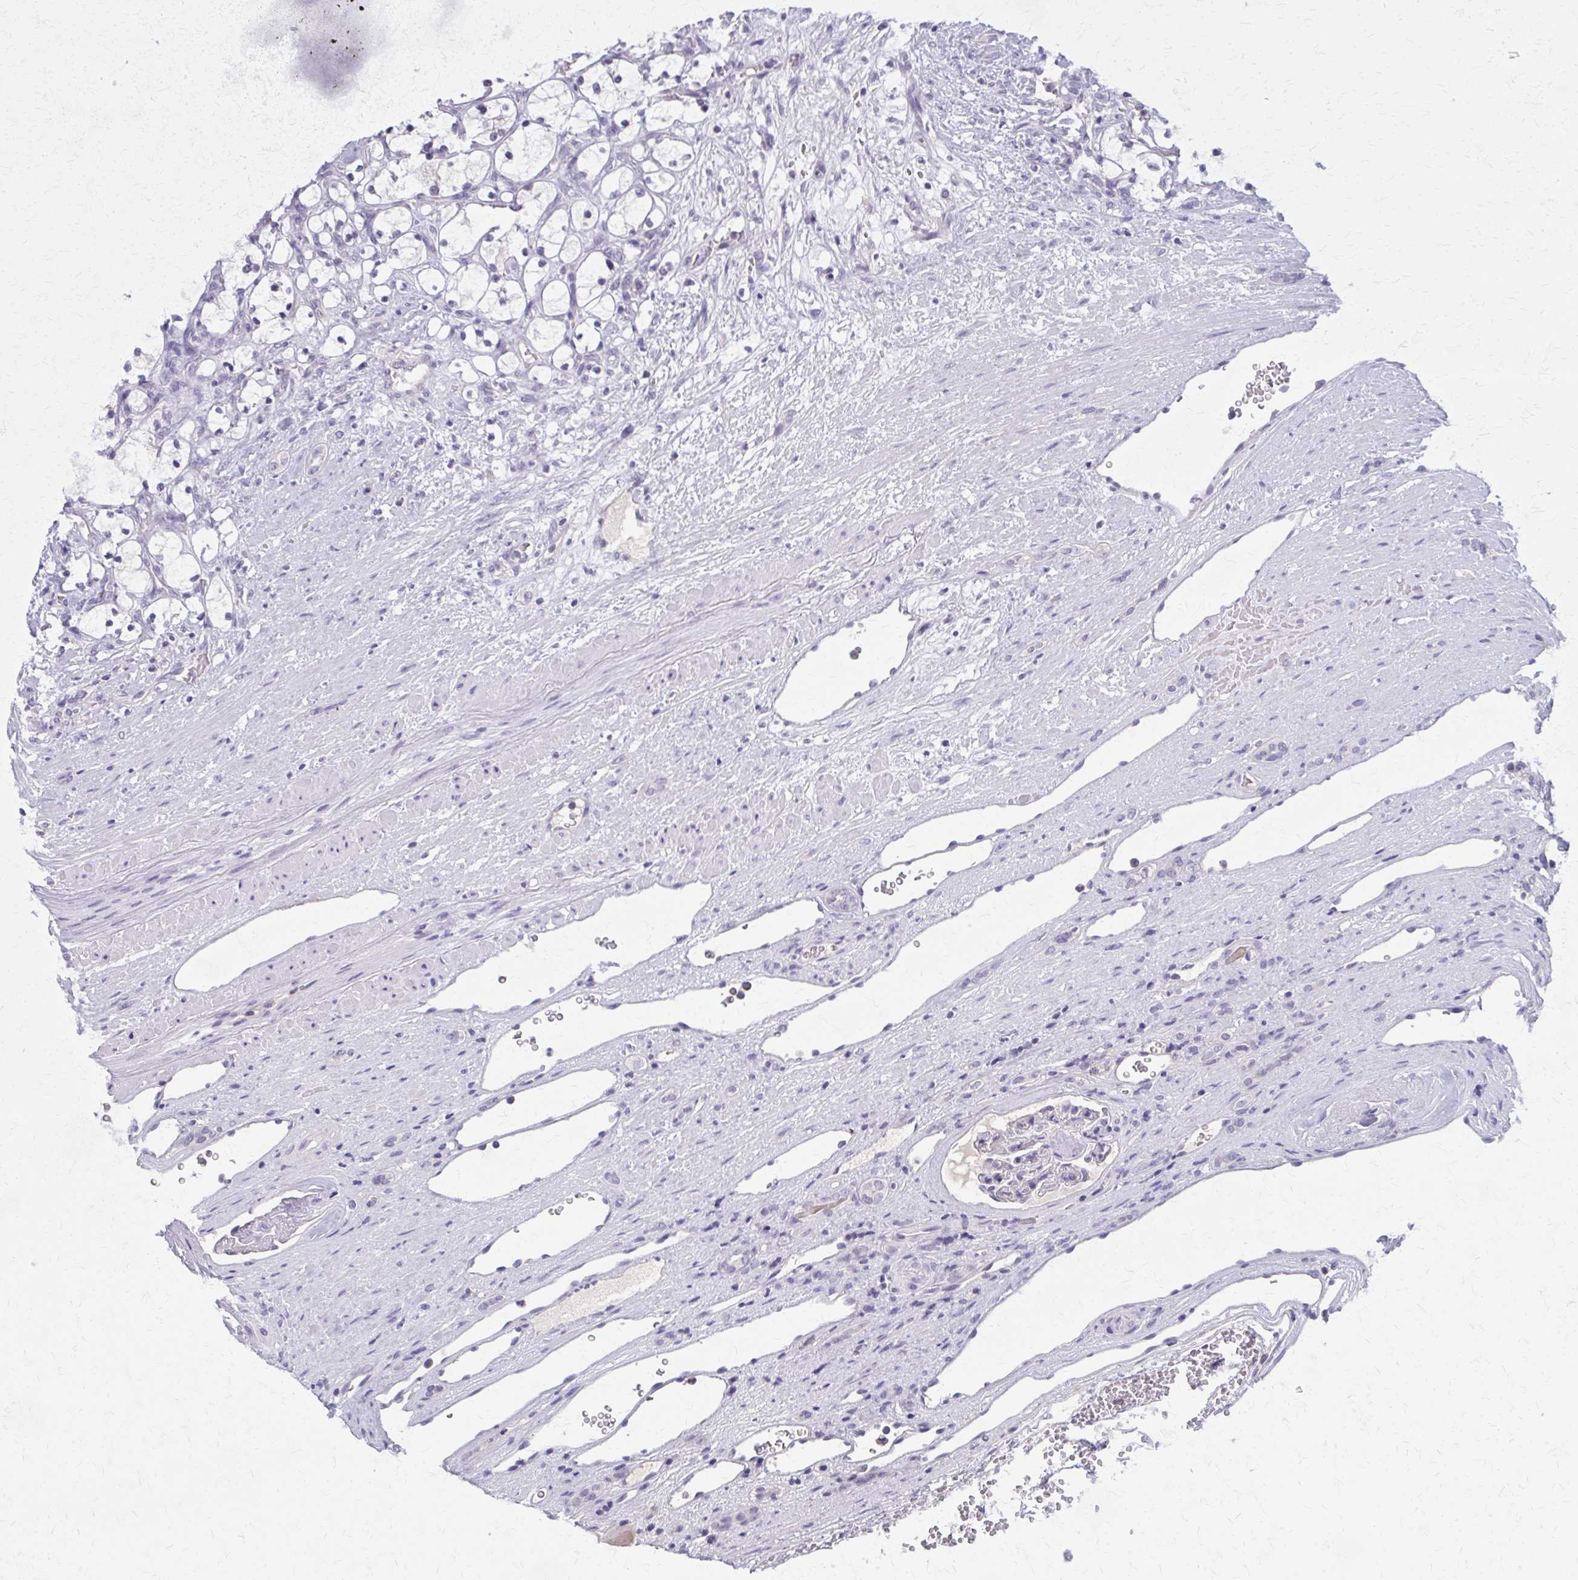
{"staining": {"intensity": "negative", "quantity": "none", "location": "none"}, "tissue": "renal cancer", "cell_type": "Tumor cells", "image_type": "cancer", "snomed": [{"axis": "morphology", "description": "Adenocarcinoma, NOS"}, {"axis": "topography", "description": "Kidney"}], "caption": "There is no significant positivity in tumor cells of renal adenocarcinoma.", "gene": "OR4A47", "patient": {"sex": "female", "age": 69}}